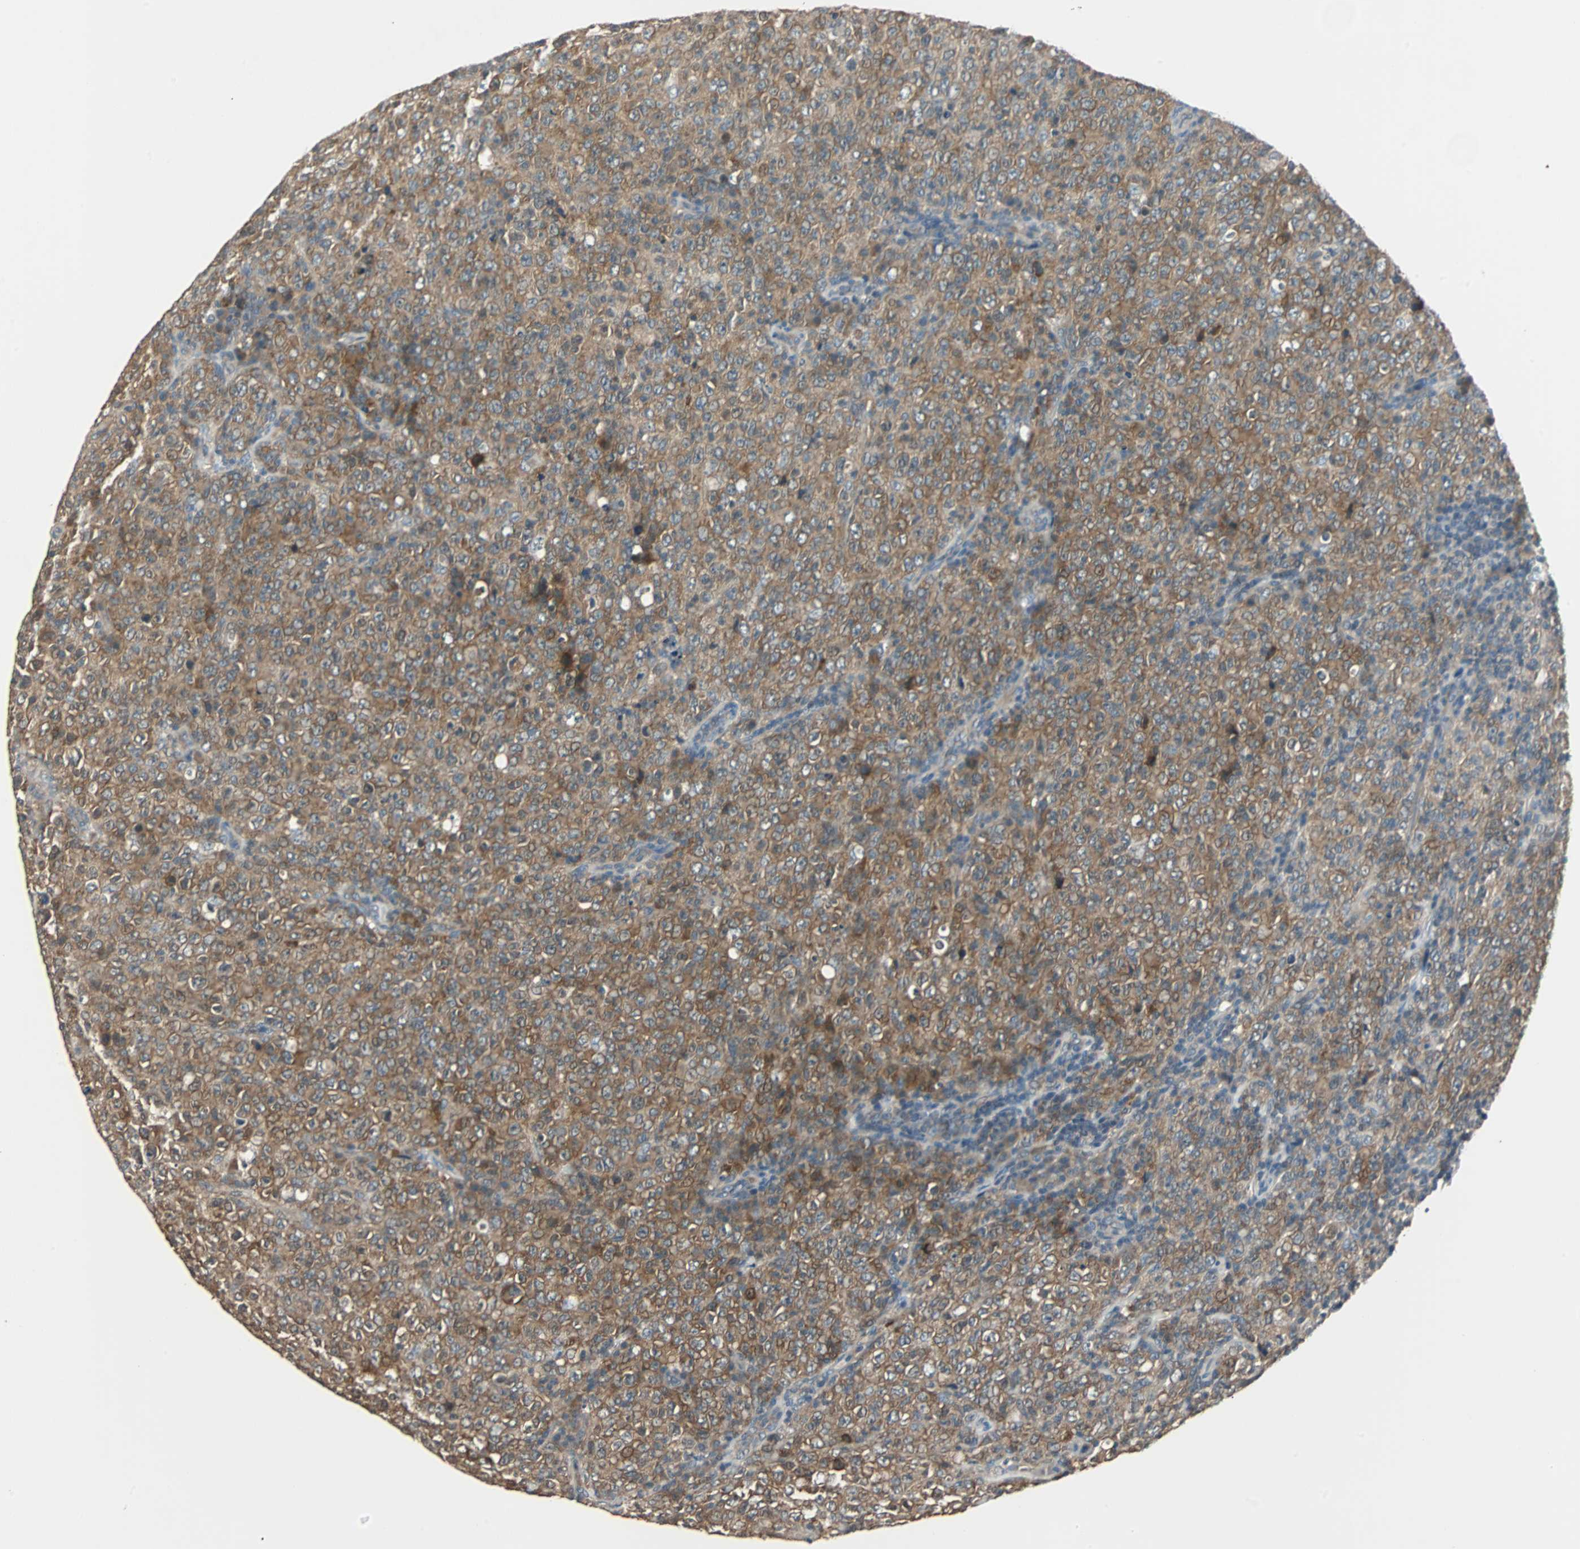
{"staining": {"intensity": "strong", "quantity": ">75%", "location": "cytoplasmic/membranous"}, "tissue": "lymphoma", "cell_type": "Tumor cells", "image_type": "cancer", "snomed": [{"axis": "morphology", "description": "Malignant lymphoma, non-Hodgkin's type, High grade"}, {"axis": "topography", "description": "Tonsil"}], "caption": "Protein staining by IHC exhibits strong cytoplasmic/membranous expression in approximately >75% of tumor cells in malignant lymphoma, non-Hodgkin's type (high-grade). The staining was performed using DAB, with brown indicating positive protein expression. Nuclei are stained blue with hematoxylin.", "gene": "ABHD2", "patient": {"sex": "female", "age": 36}}